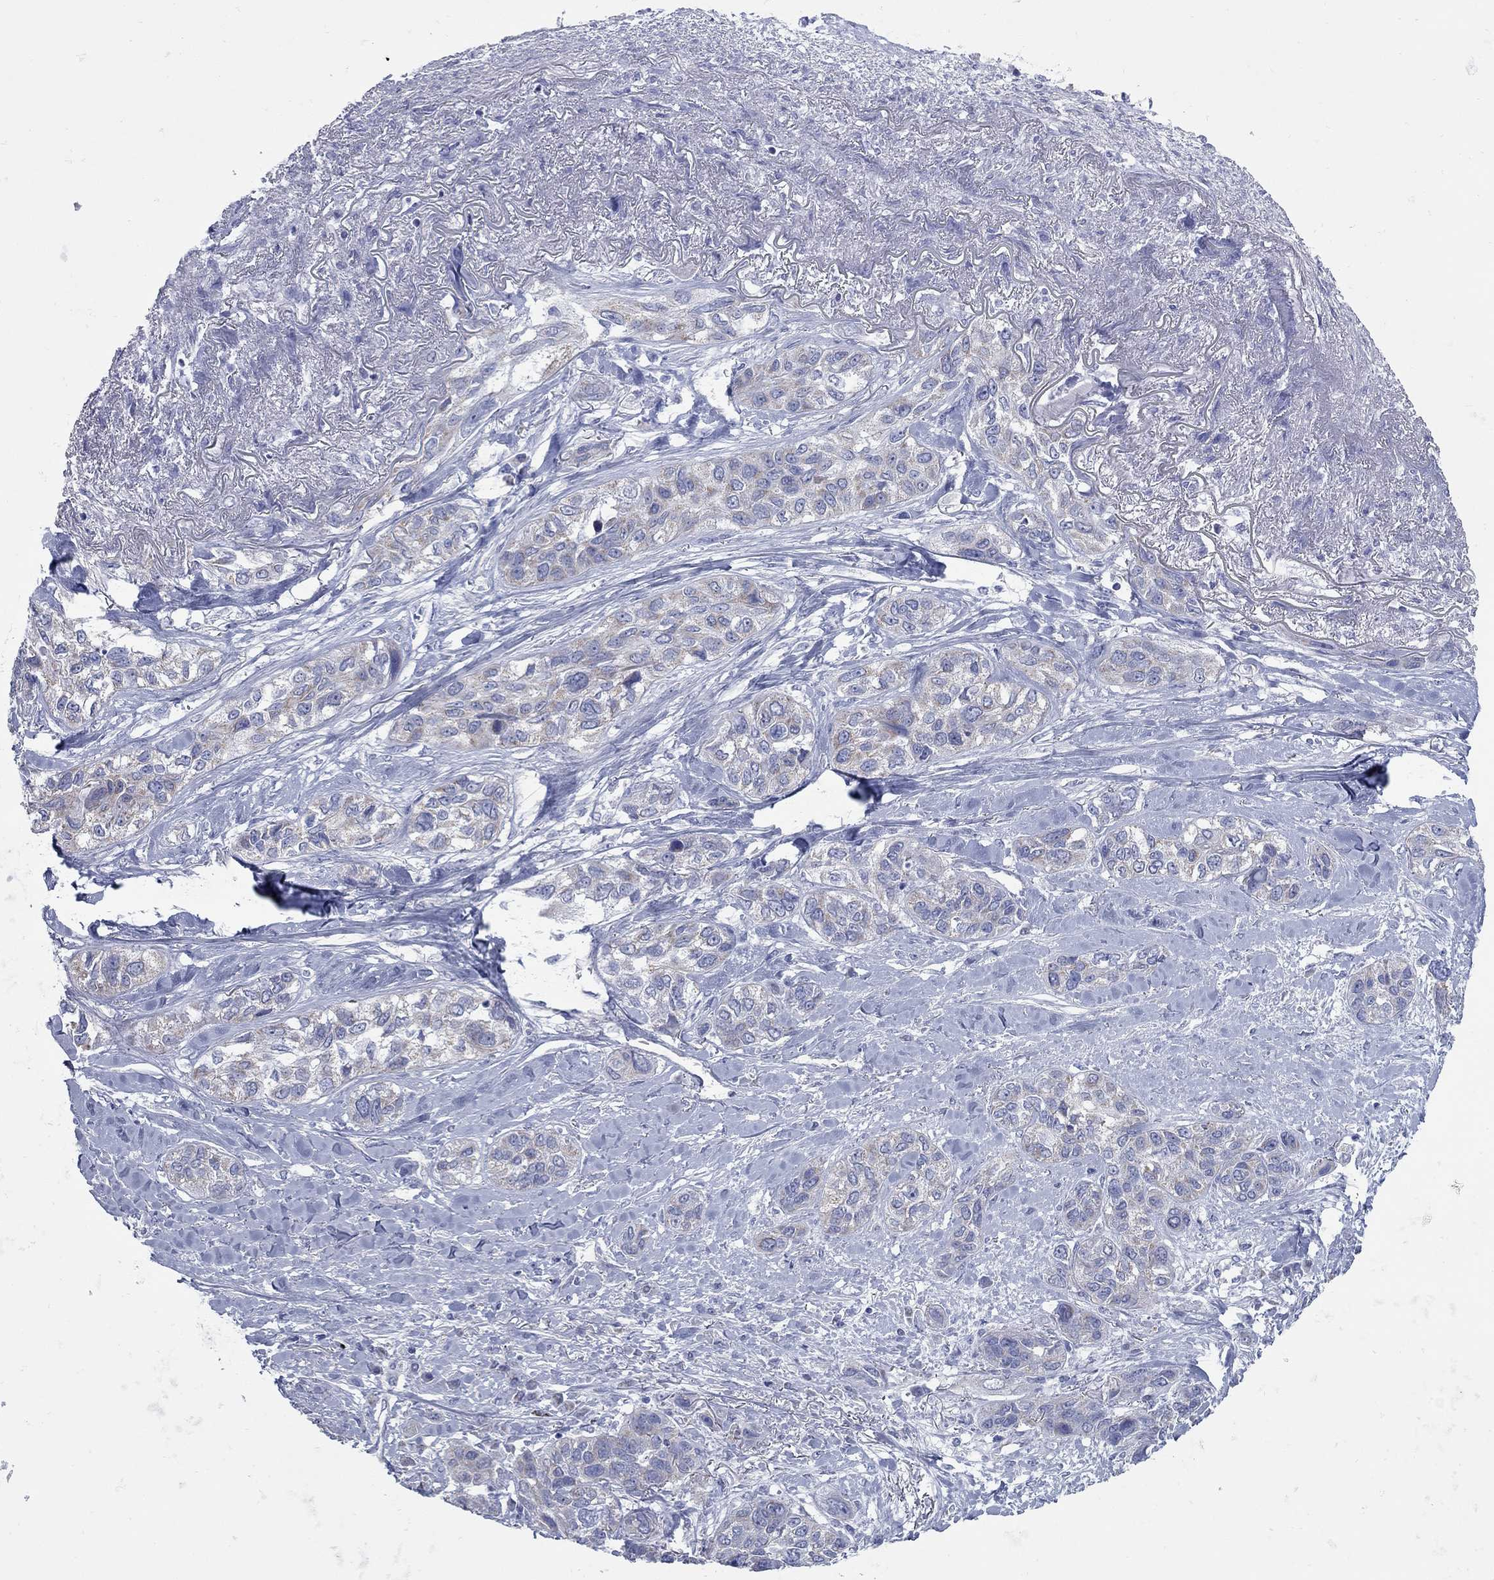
{"staining": {"intensity": "moderate", "quantity": "<25%", "location": "cytoplasmic/membranous"}, "tissue": "lung cancer", "cell_type": "Tumor cells", "image_type": "cancer", "snomed": [{"axis": "morphology", "description": "Squamous cell carcinoma, NOS"}, {"axis": "topography", "description": "Lung"}], "caption": "Brown immunohistochemical staining in lung squamous cell carcinoma exhibits moderate cytoplasmic/membranous expression in approximately <25% of tumor cells.", "gene": "PDZD3", "patient": {"sex": "female", "age": 70}}